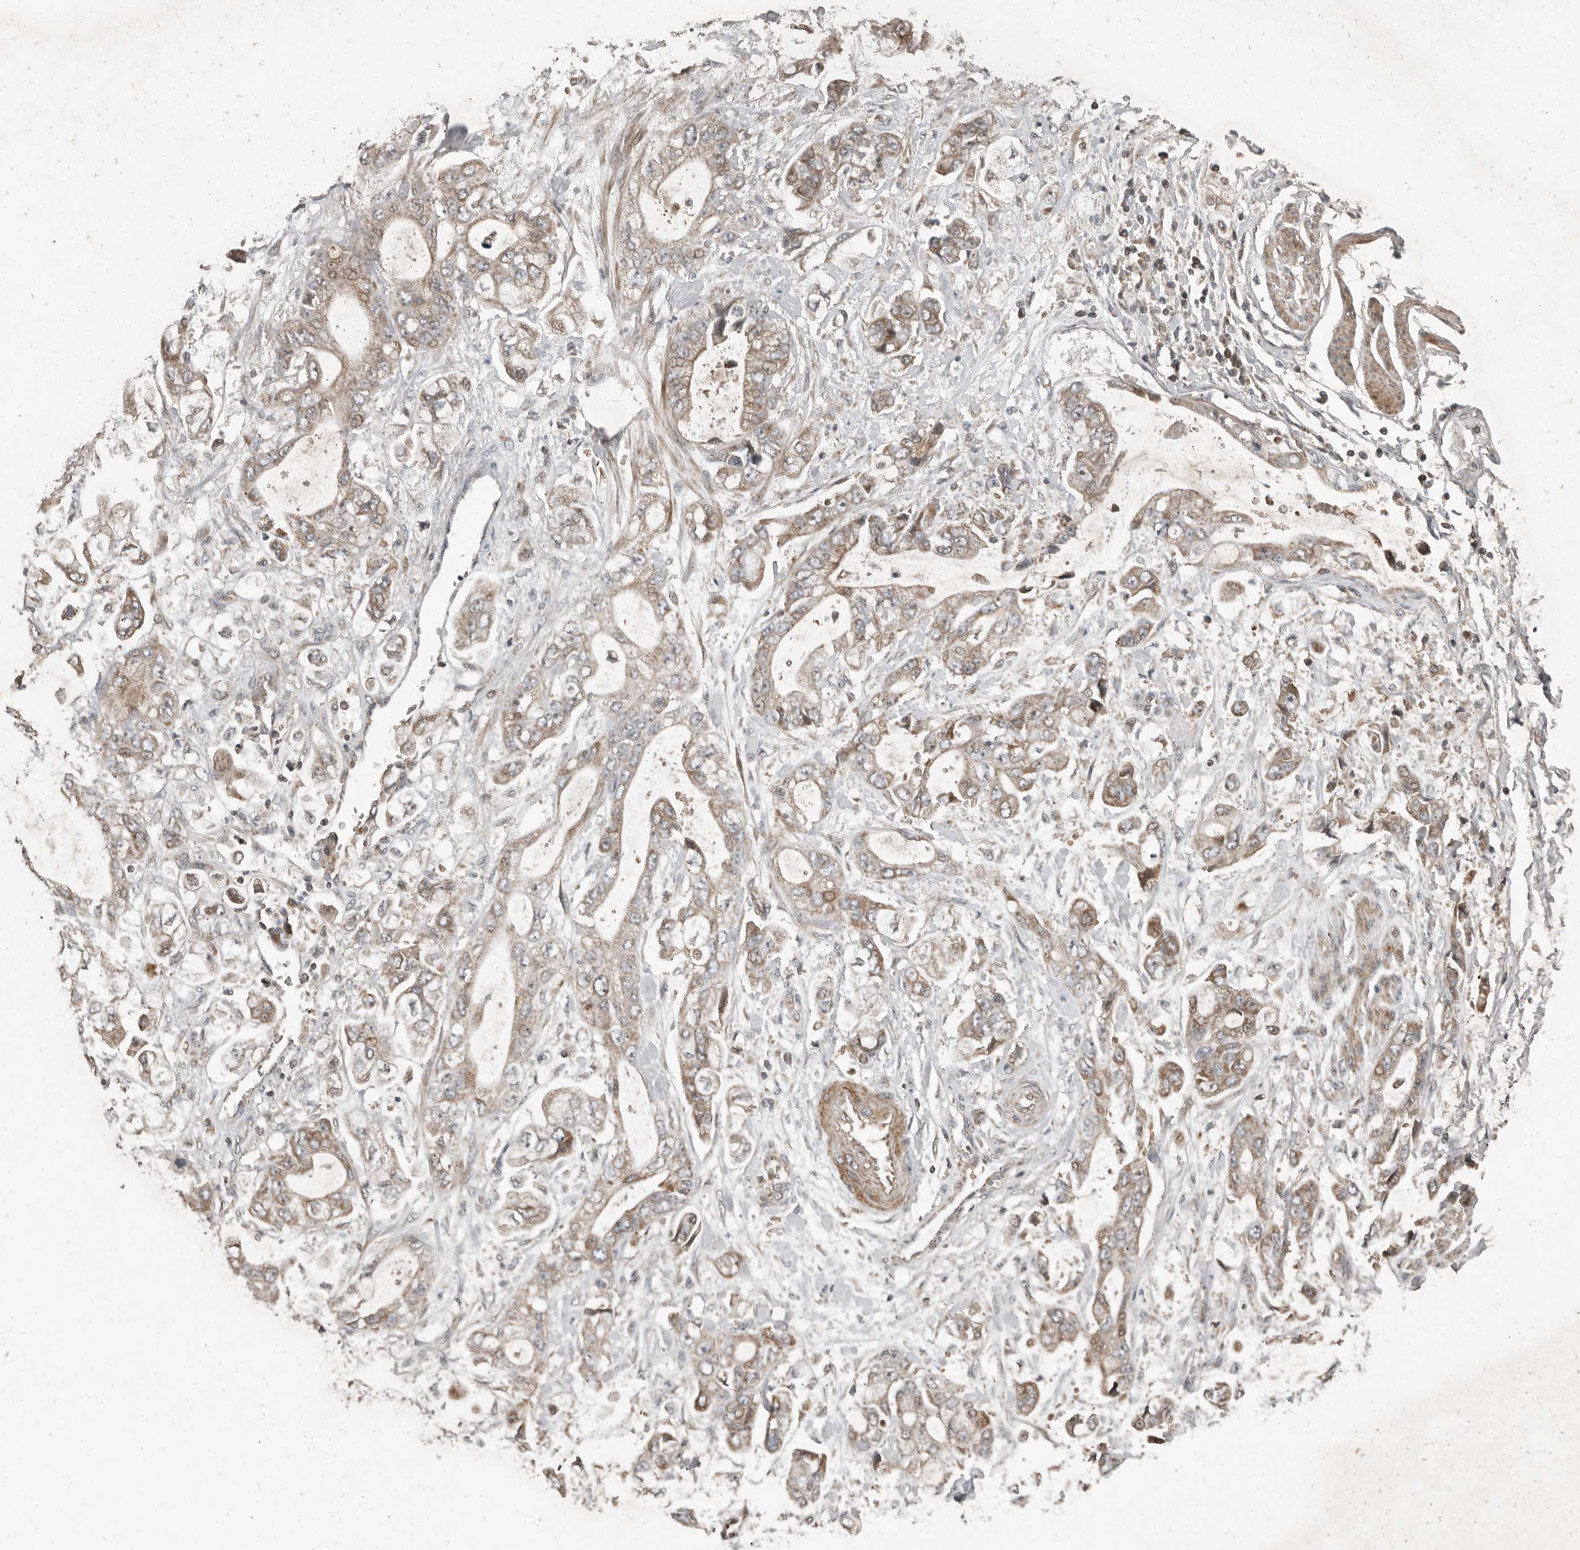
{"staining": {"intensity": "weak", "quantity": ">75%", "location": "cytoplasmic/membranous"}, "tissue": "stomach cancer", "cell_type": "Tumor cells", "image_type": "cancer", "snomed": [{"axis": "morphology", "description": "Normal tissue, NOS"}, {"axis": "morphology", "description": "Adenocarcinoma, NOS"}, {"axis": "topography", "description": "Stomach"}], "caption": "Immunohistochemistry (IHC) image of adenocarcinoma (stomach) stained for a protein (brown), which shows low levels of weak cytoplasmic/membranous expression in approximately >75% of tumor cells.", "gene": "SLC6A7", "patient": {"sex": "male", "age": 62}}